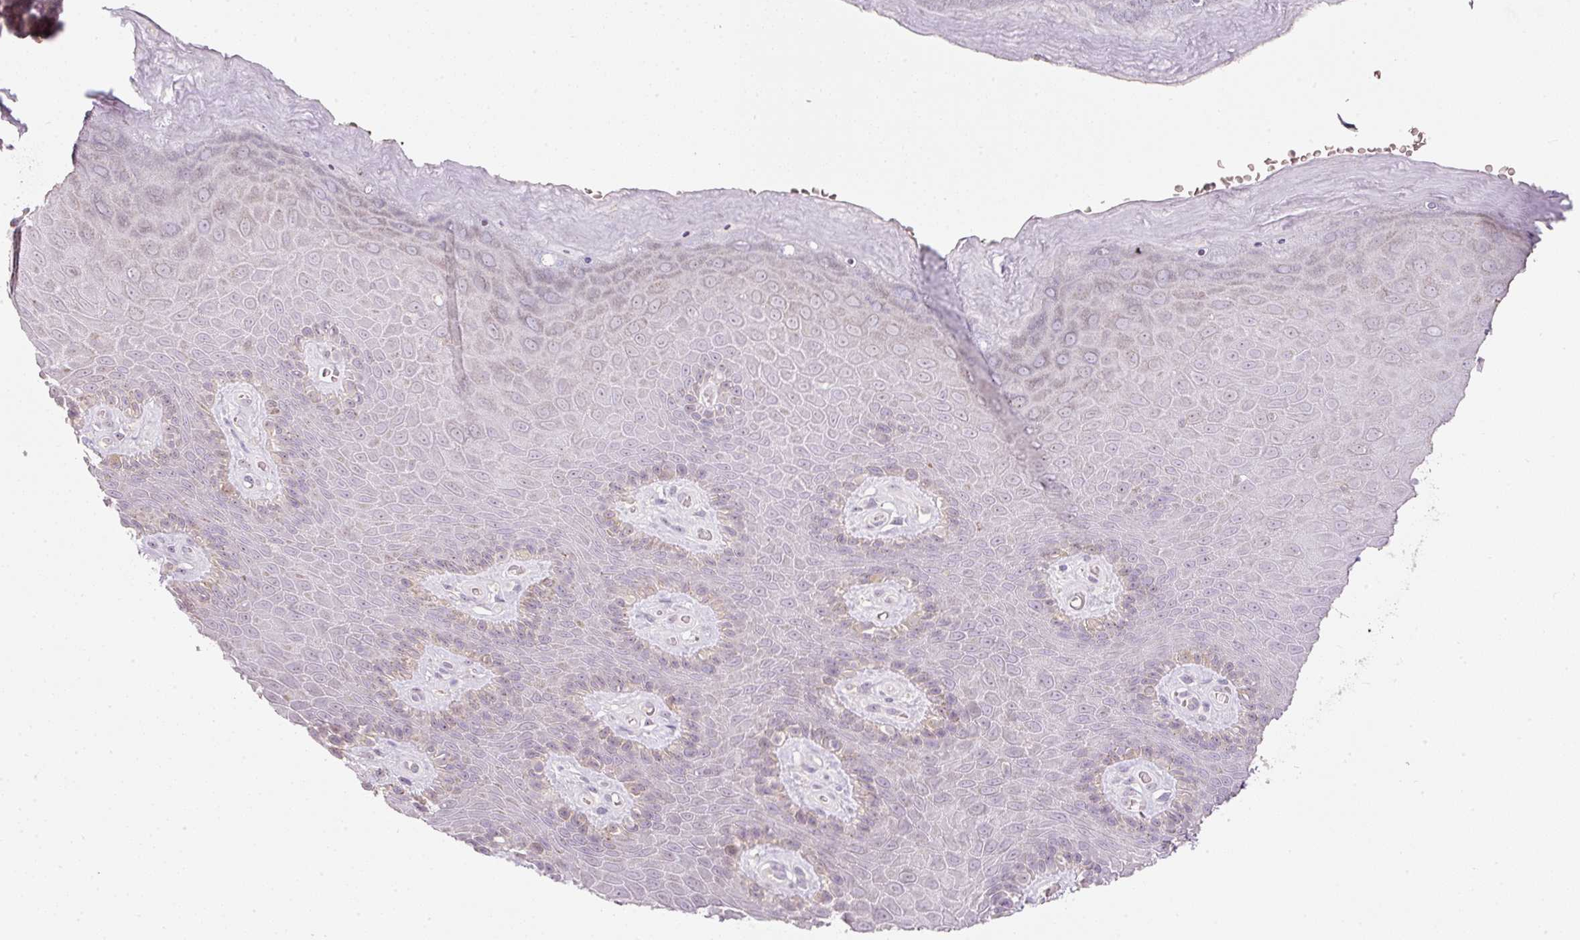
{"staining": {"intensity": "weak", "quantity": "<25%", "location": "cytoplasmic/membranous"}, "tissue": "skin", "cell_type": "Epidermal cells", "image_type": "normal", "snomed": [{"axis": "morphology", "description": "Normal tissue, NOS"}, {"axis": "topography", "description": "Anal"}, {"axis": "topography", "description": "Peripheral nerve tissue"}], "caption": "An image of human skin is negative for staining in epidermal cells. (Stains: DAB IHC with hematoxylin counter stain, Microscopy: brightfield microscopy at high magnification).", "gene": "TMEM37", "patient": {"sex": "male", "age": 53}}